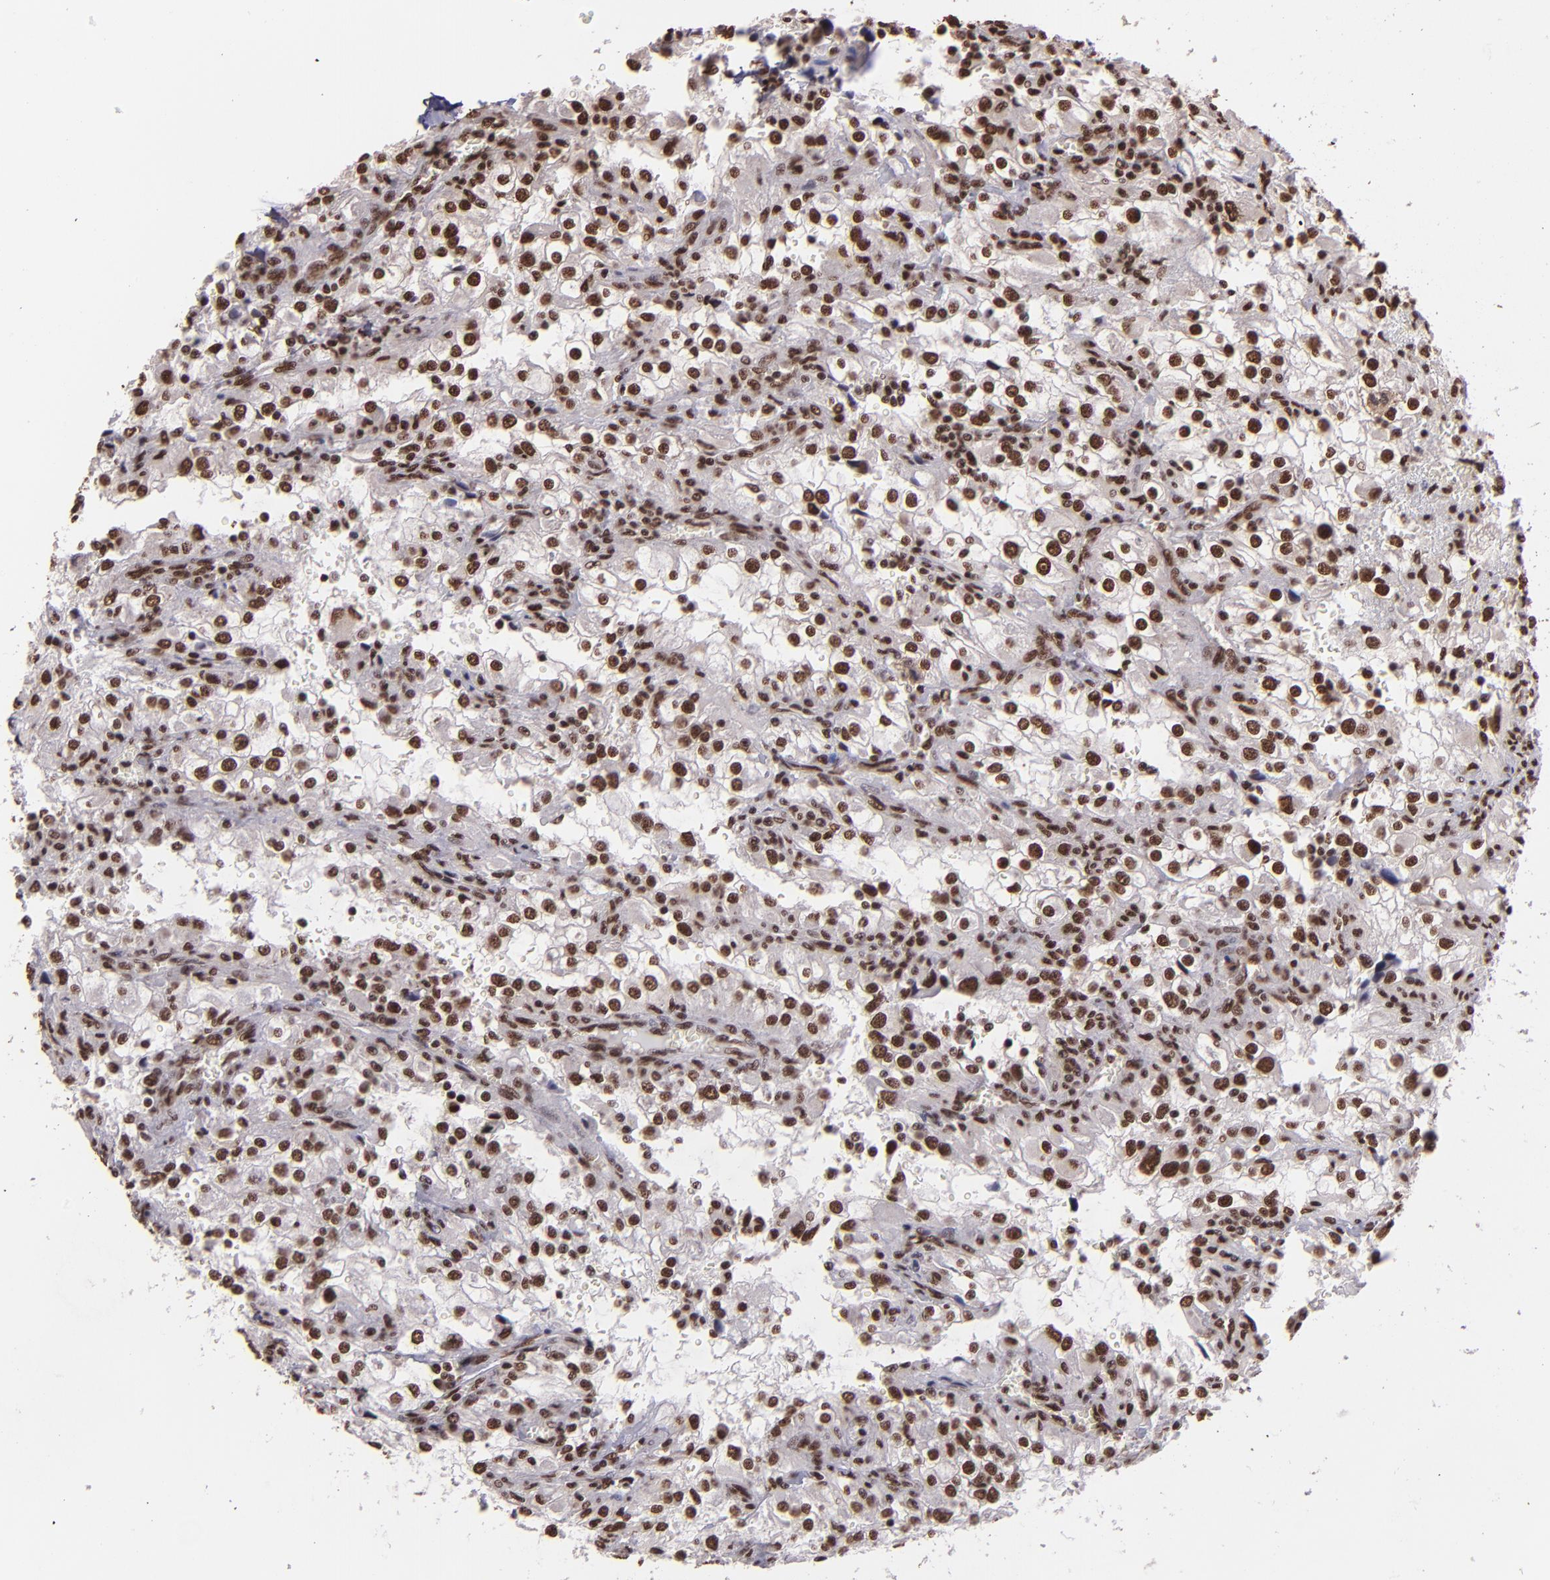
{"staining": {"intensity": "strong", "quantity": ">75%", "location": "nuclear"}, "tissue": "renal cancer", "cell_type": "Tumor cells", "image_type": "cancer", "snomed": [{"axis": "morphology", "description": "Adenocarcinoma, NOS"}, {"axis": "topography", "description": "Kidney"}], "caption": "This micrograph shows immunohistochemistry staining of renal adenocarcinoma, with high strong nuclear staining in about >75% of tumor cells.", "gene": "PQBP1", "patient": {"sex": "female", "age": 52}}